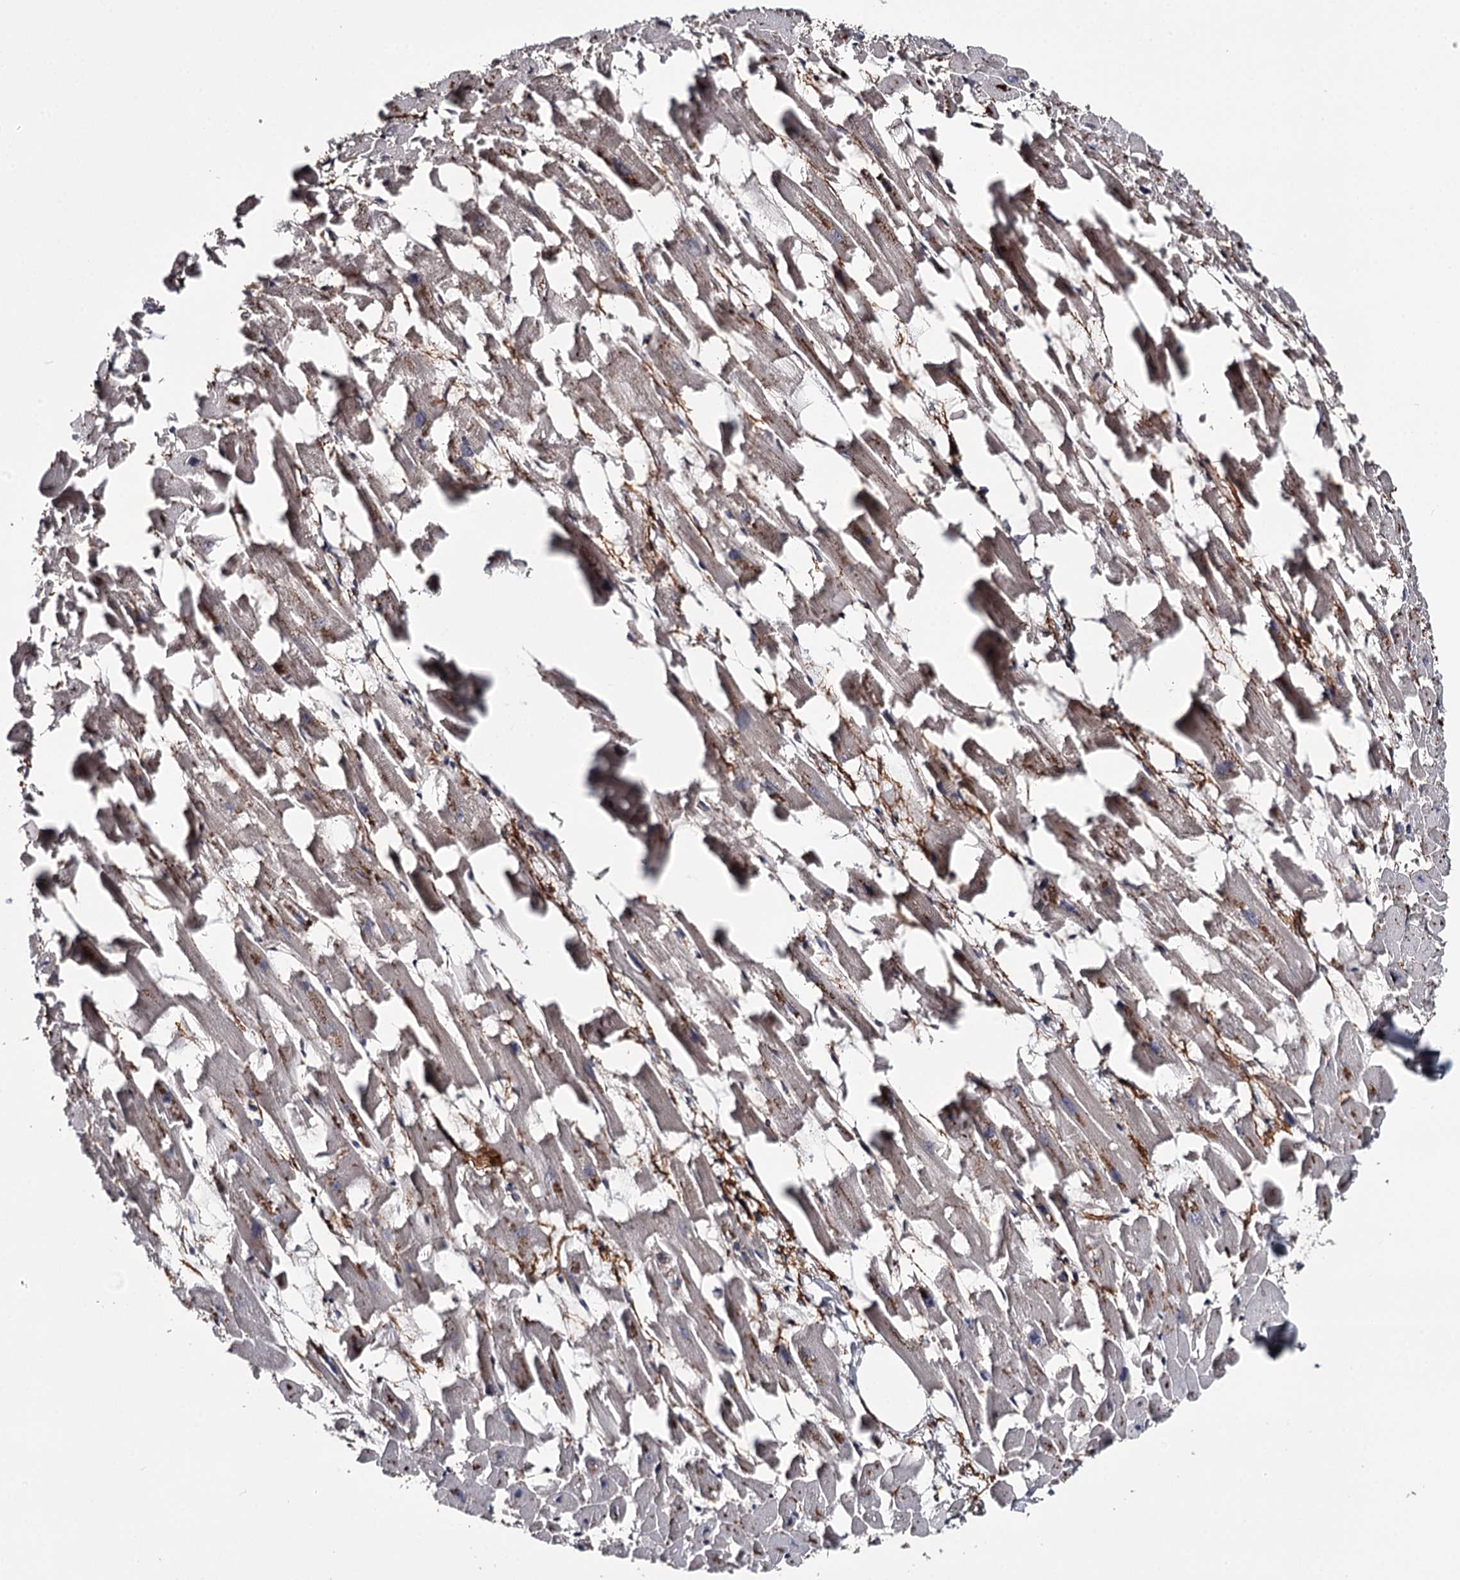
{"staining": {"intensity": "weak", "quantity": "25%-75%", "location": "cytoplasmic/membranous"}, "tissue": "heart muscle", "cell_type": "Cardiomyocytes", "image_type": "normal", "snomed": [{"axis": "morphology", "description": "Normal tissue, NOS"}, {"axis": "topography", "description": "Heart"}], "caption": "Brown immunohistochemical staining in benign human heart muscle demonstrates weak cytoplasmic/membranous expression in approximately 25%-75% of cardiomyocytes.", "gene": "CWF19L2", "patient": {"sex": "female", "age": 64}}